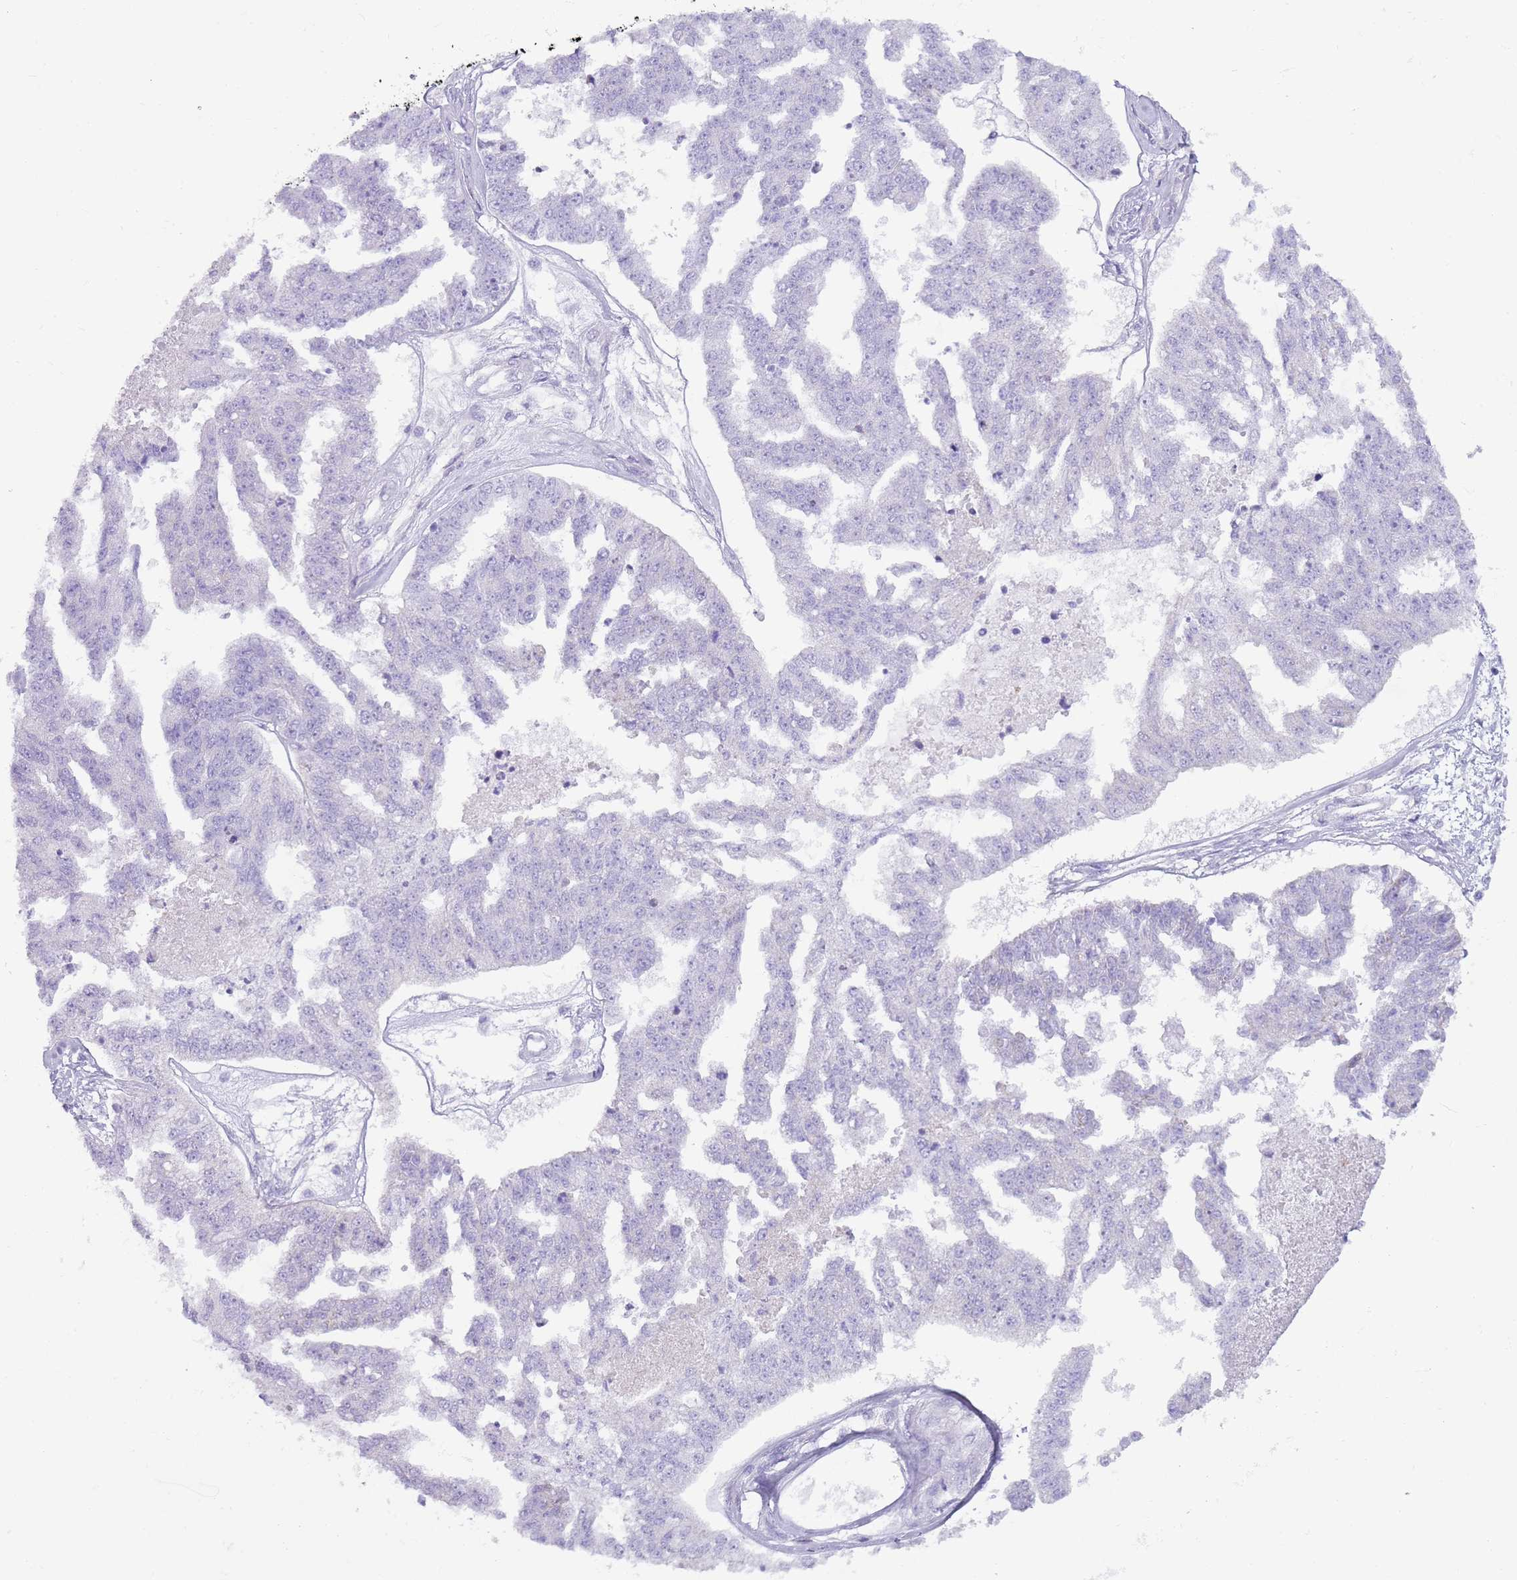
{"staining": {"intensity": "negative", "quantity": "none", "location": "none"}, "tissue": "ovarian cancer", "cell_type": "Tumor cells", "image_type": "cancer", "snomed": [{"axis": "morphology", "description": "Cystadenocarcinoma, serous, NOS"}, {"axis": "topography", "description": "Ovary"}], "caption": "Immunohistochemistry of human ovarian cancer demonstrates no positivity in tumor cells.", "gene": "CD177", "patient": {"sex": "female", "age": 58}}